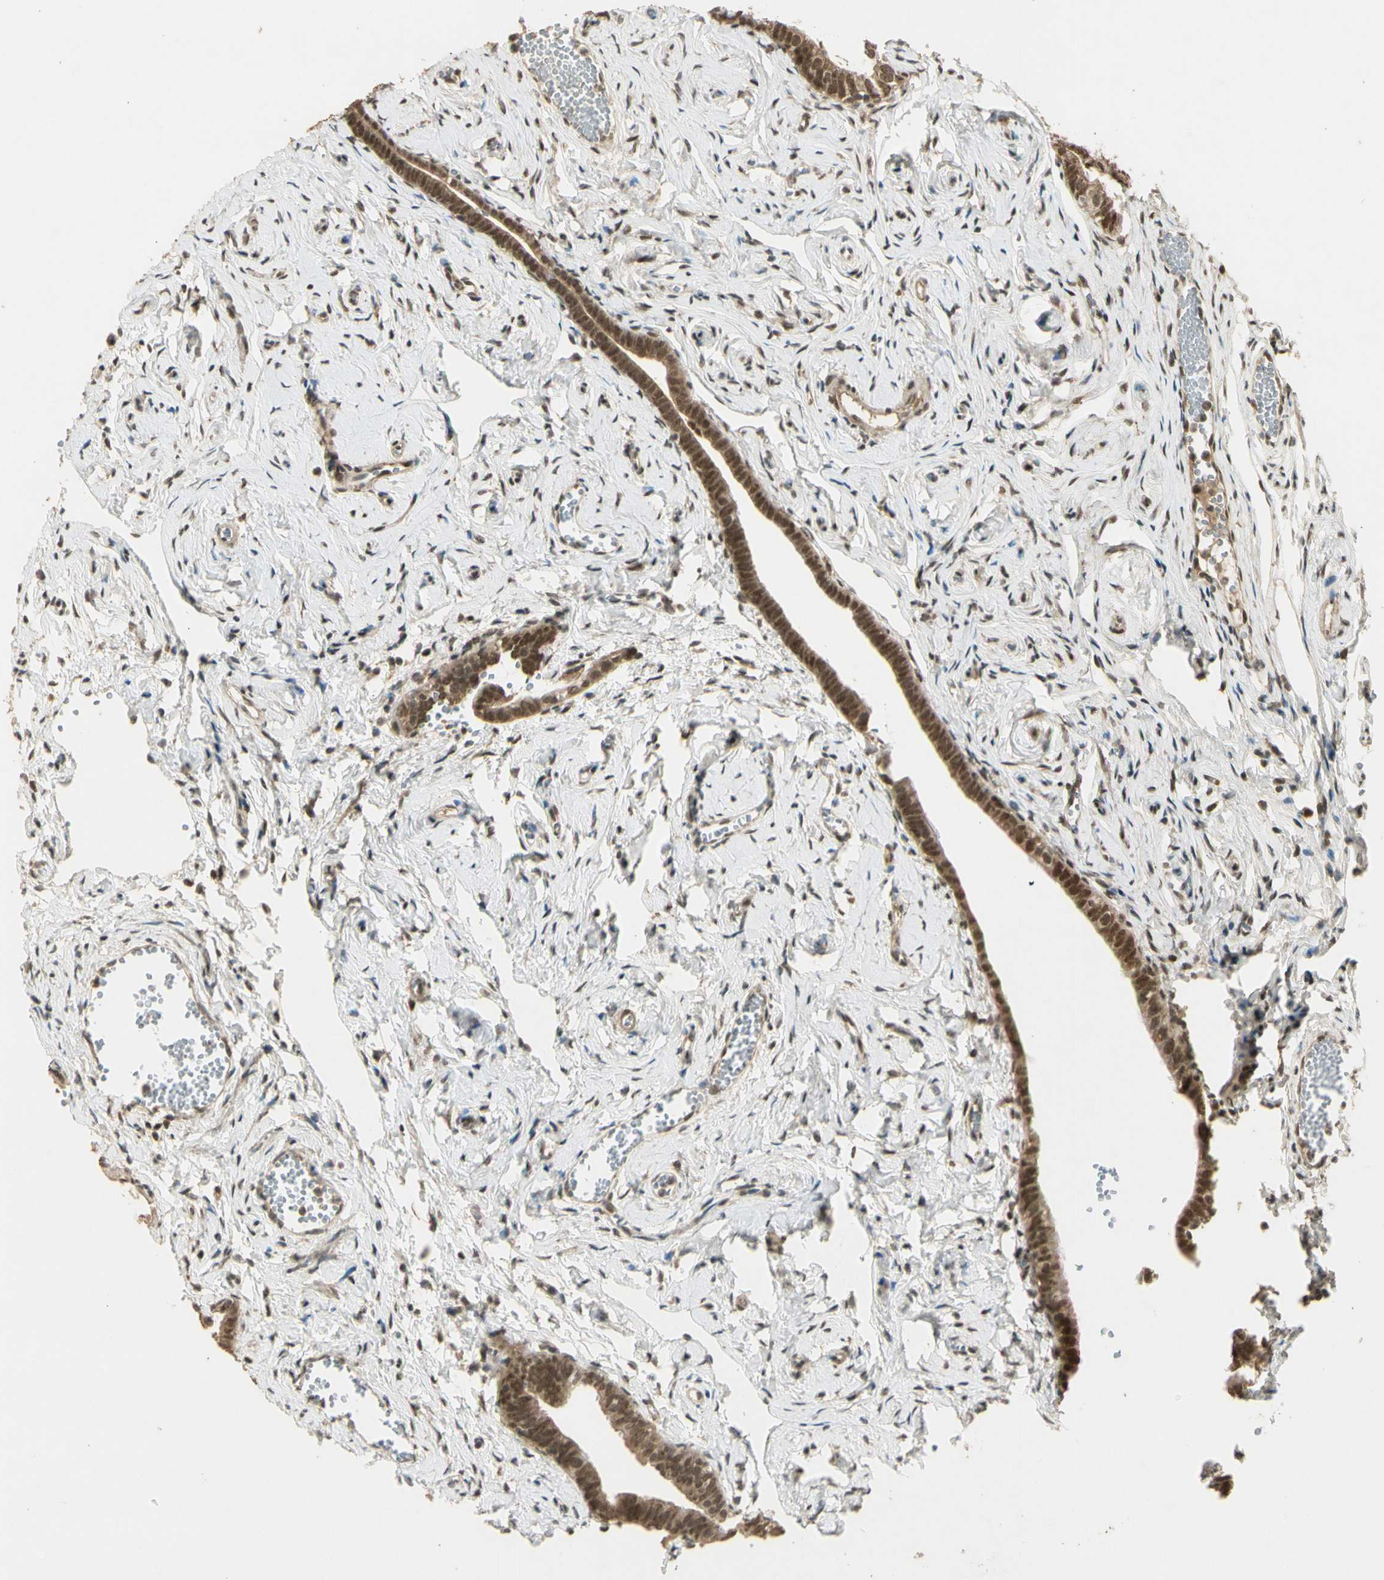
{"staining": {"intensity": "strong", "quantity": ">75%", "location": "cytoplasmic/membranous,nuclear"}, "tissue": "fallopian tube", "cell_type": "Glandular cells", "image_type": "normal", "snomed": [{"axis": "morphology", "description": "Normal tissue, NOS"}, {"axis": "topography", "description": "Fallopian tube"}], "caption": "Immunohistochemistry (IHC) image of benign fallopian tube: human fallopian tube stained using immunohistochemistry (IHC) exhibits high levels of strong protein expression localized specifically in the cytoplasmic/membranous,nuclear of glandular cells, appearing as a cytoplasmic/membranous,nuclear brown color.", "gene": "ZNF135", "patient": {"sex": "female", "age": 71}}